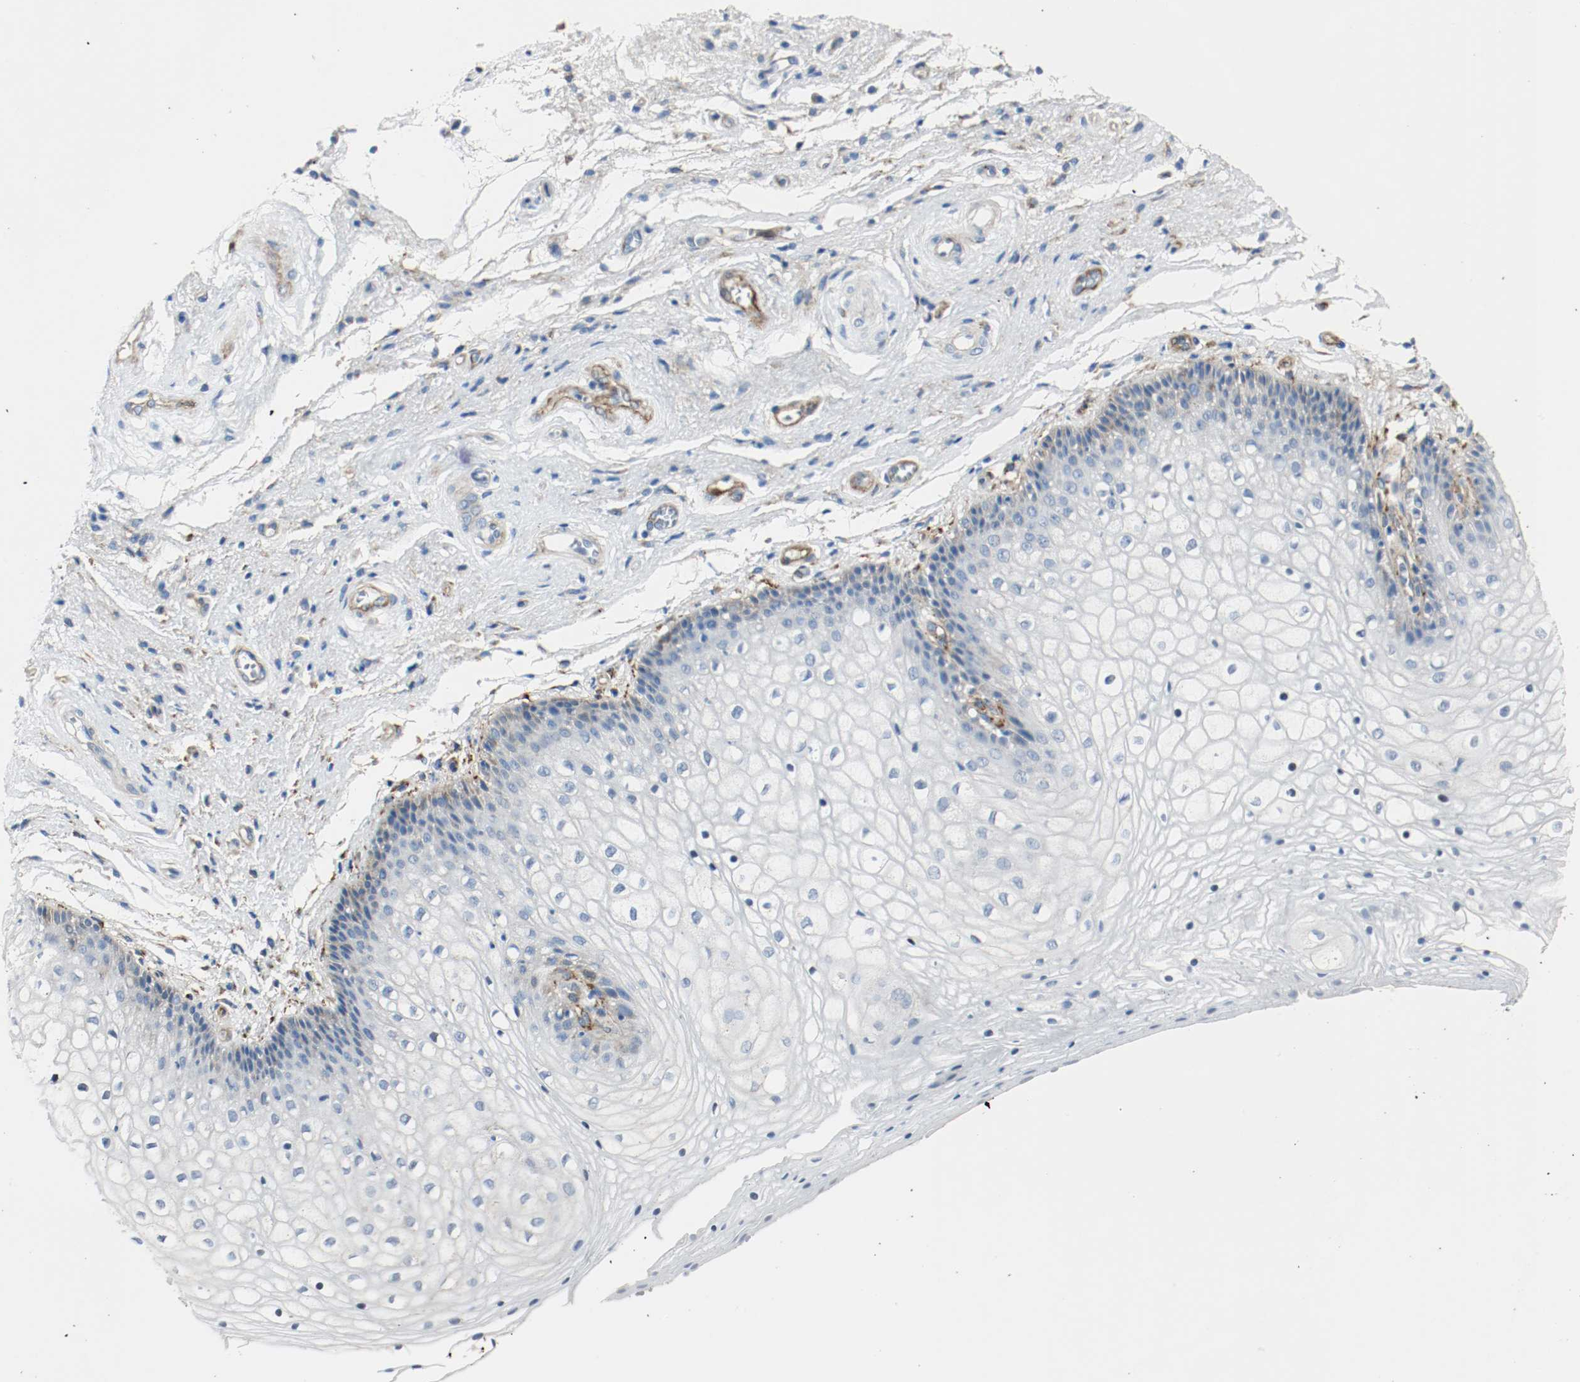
{"staining": {"intensity": "negative", "quantity": "none", "location": "none"}, "tissue": "vagina", "cell_type": "Squamous epithelial cells", "image_type": "normal", "snomed": [{"axis": "morphology", "description": "Normal tissue, NOS"}, {"axis": "topography", "description": "Vagina"}], "caption": "This is an immunohistochemistry image of benign vagina. There is no positivity in squamous epithelial cells.", "gene": "LAMB1", "patient": {"sex": "female", "age": 34}}